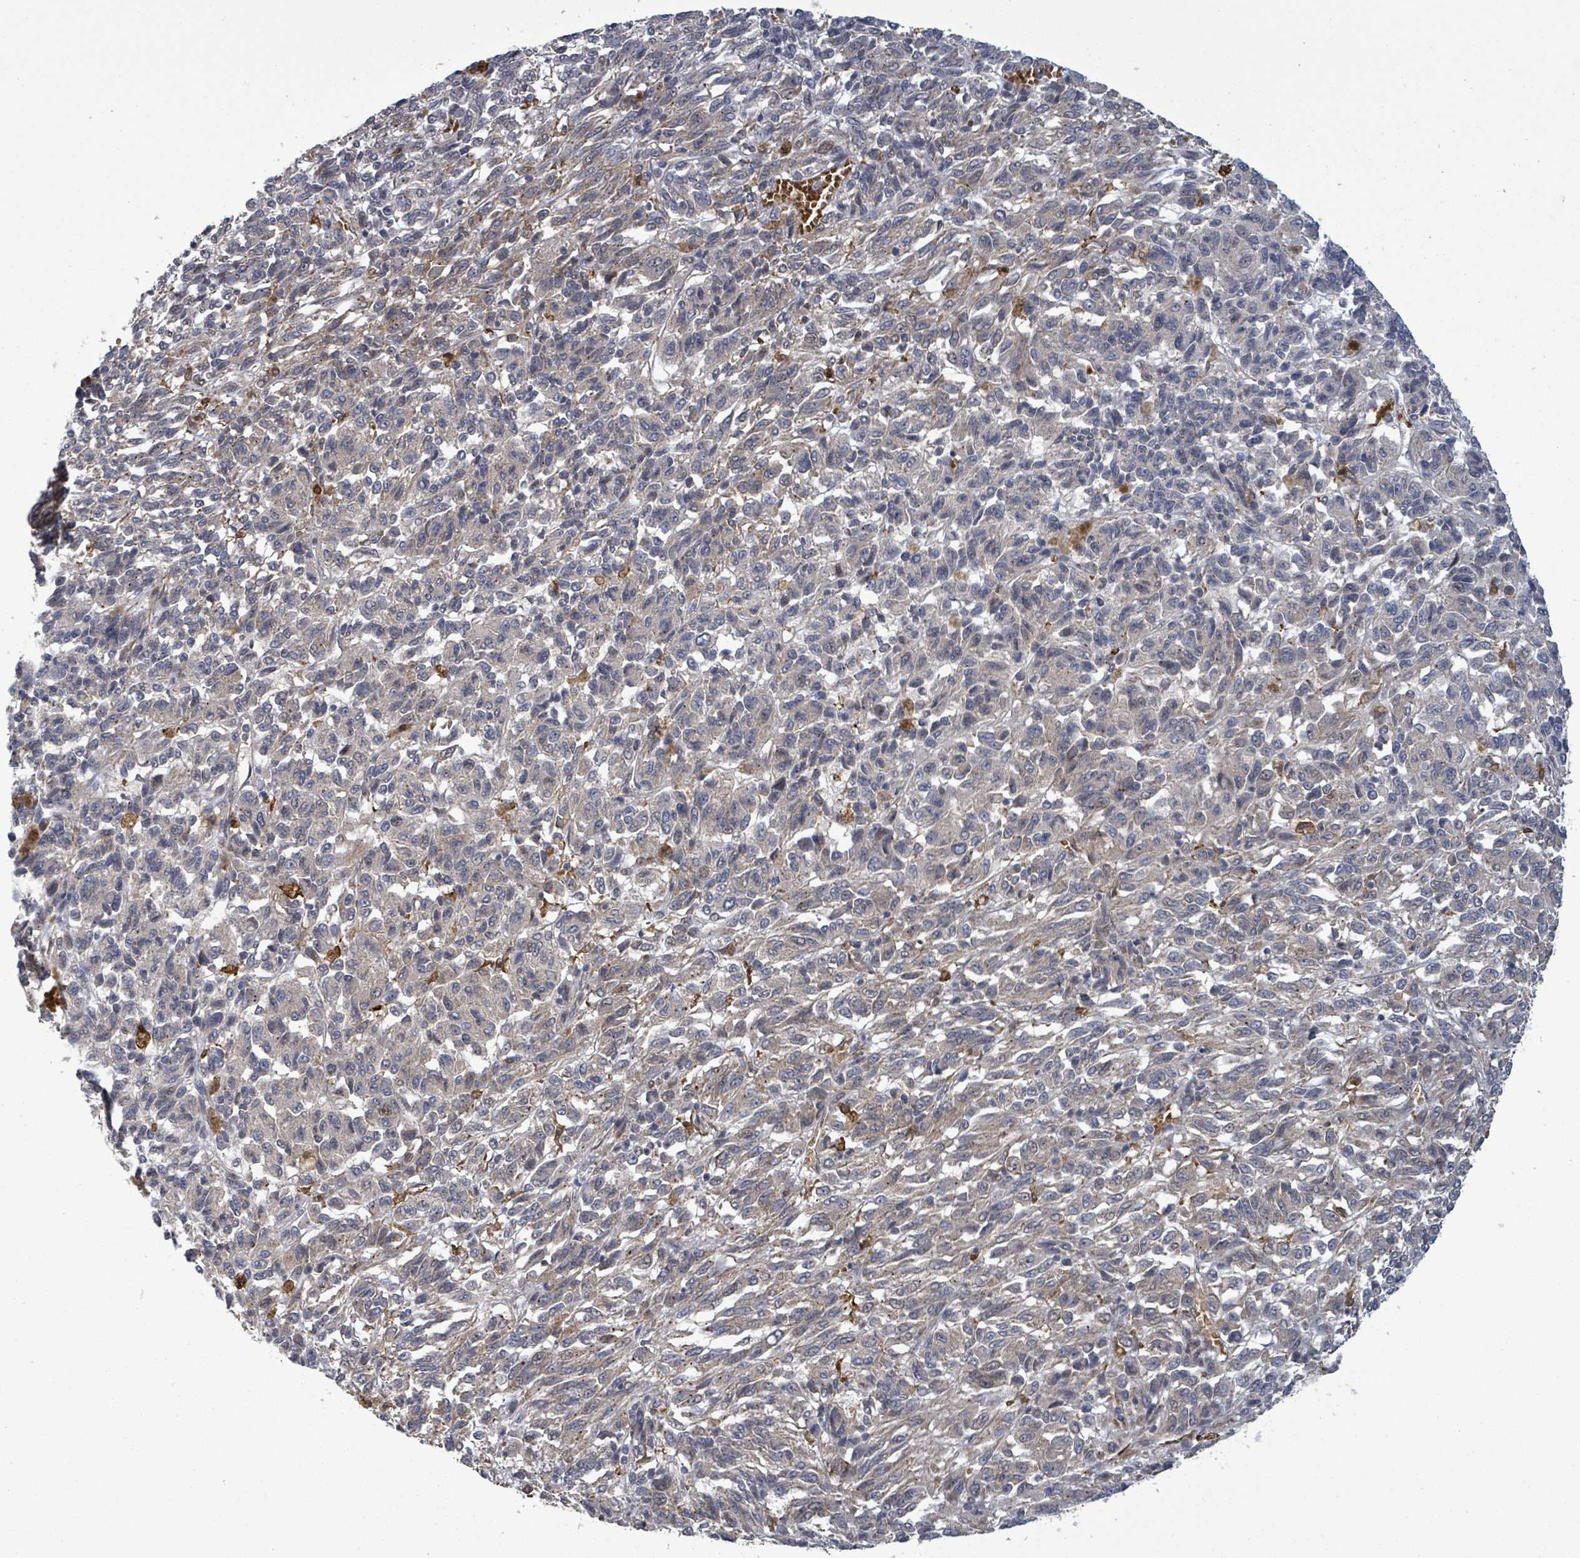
{"staining": {"intensity": "weak", "quantity": "<25%", "location": "cytoplasmic/membranous"}, "tissue": "melanoma", "cell_type": "Tumor cells", "image_type": "cancer", "snomed": [{"axis": "morphology", "description": "Malignant melanoma, Metastatic site"}, {"axis": "topography", "description": "Lung"}], "caption": "Human melanoma stained for a protein using immunohistochemistry displays no staining in tumor cells.", "gene": "MAP3K6", "patient": {"sex": "male", "age": 64}}